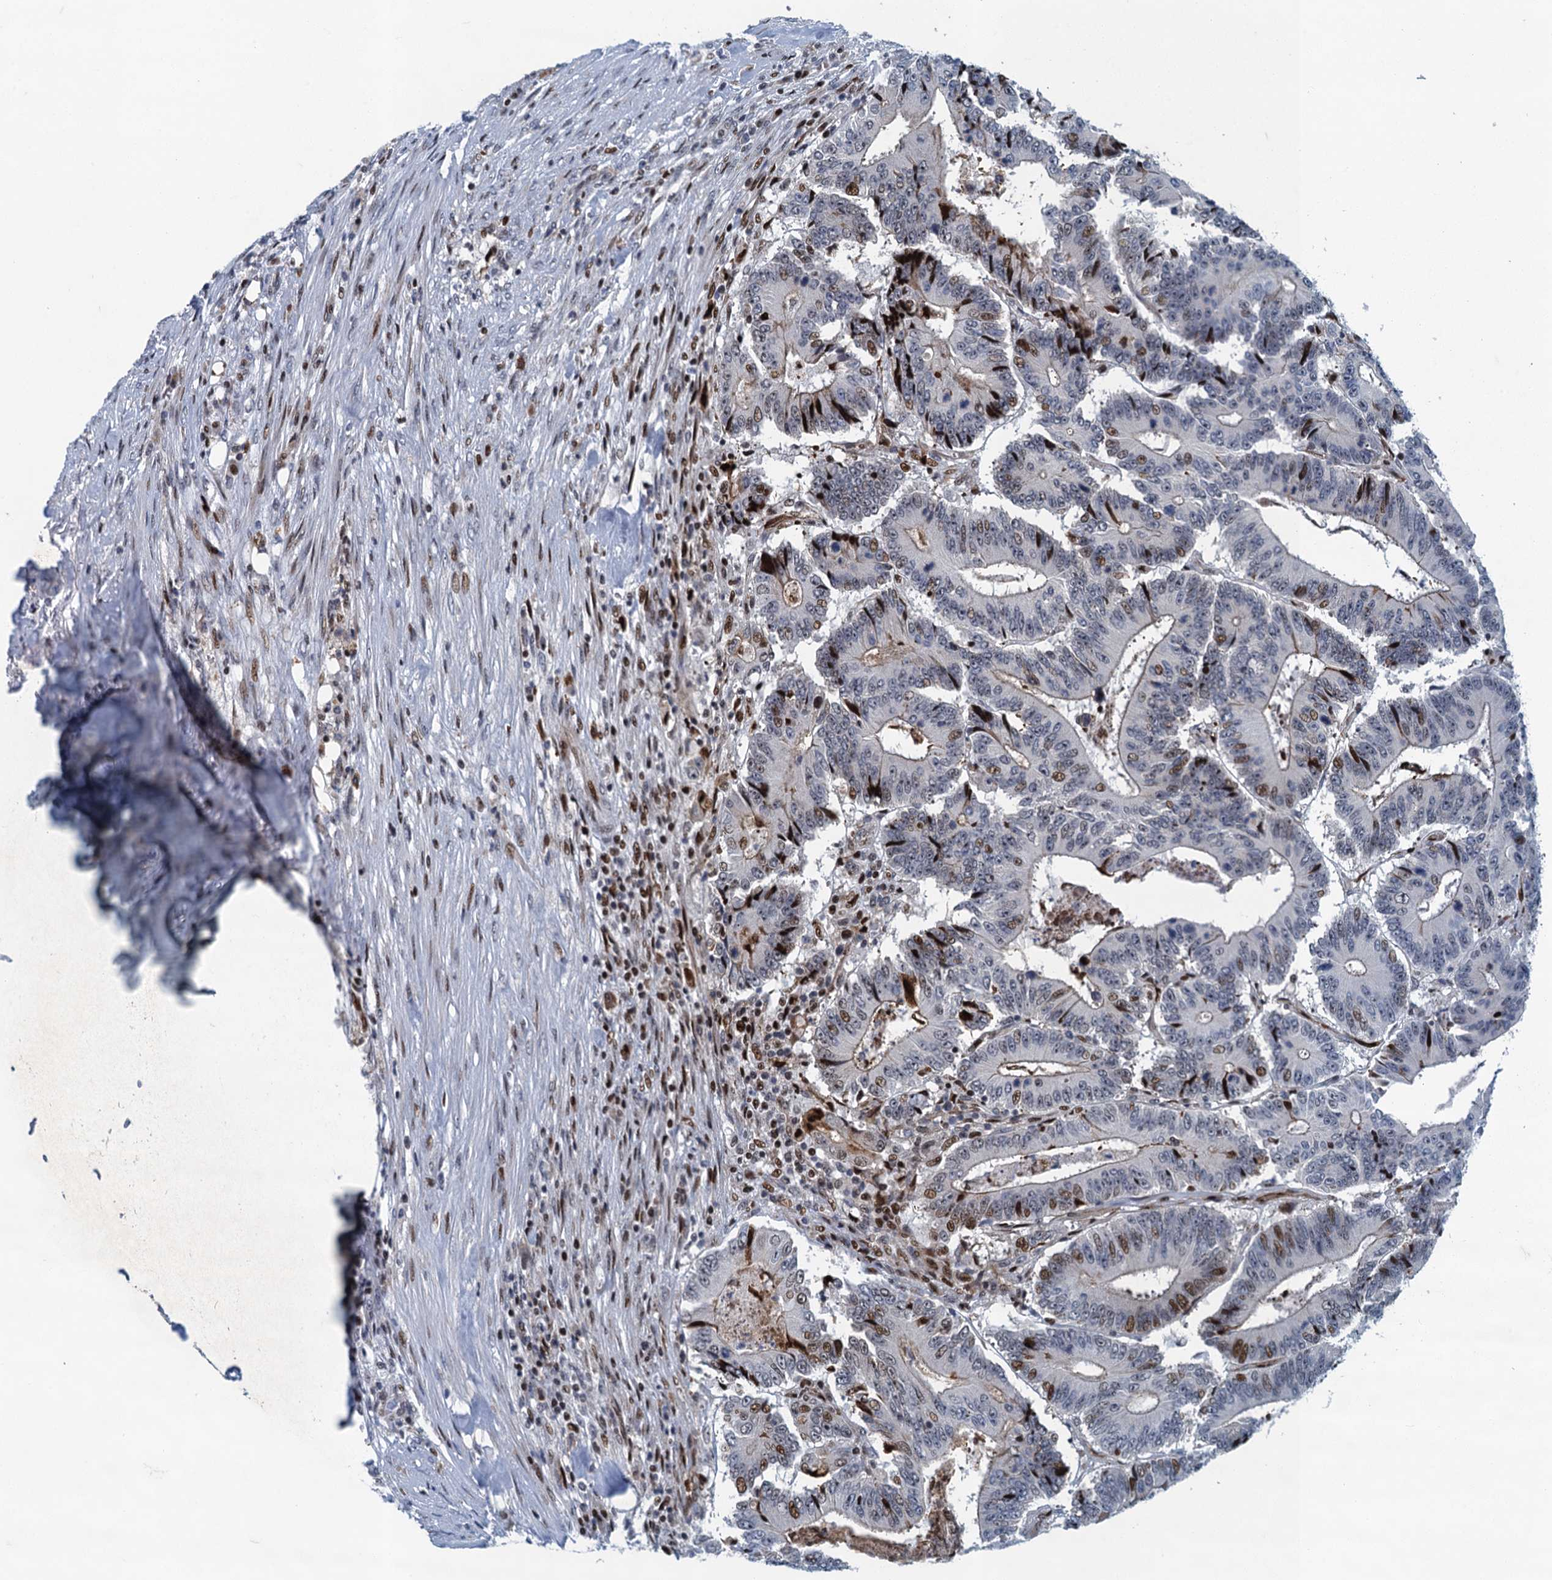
{"staining": {"intensity": "moderate", "quantity": "<25%", "location": "nuclear"}, "tissue": "colorectal cancer", "cell_type": "Tumor cells", "image_type": "cancer", "snomed": [{"axis": "morphology", "description": "Adenocarcinoma, NOS"}, {"axis": "topography", "description": "Colon"}], "caption": "A micrograph of human colorectal cancer (adenocarcinoma) stained for a protein reveals moderate nuclear brown staining in tumor cells.", "gene": "ANKRD13D", "patient": {"sex": "male", "age": 83}}